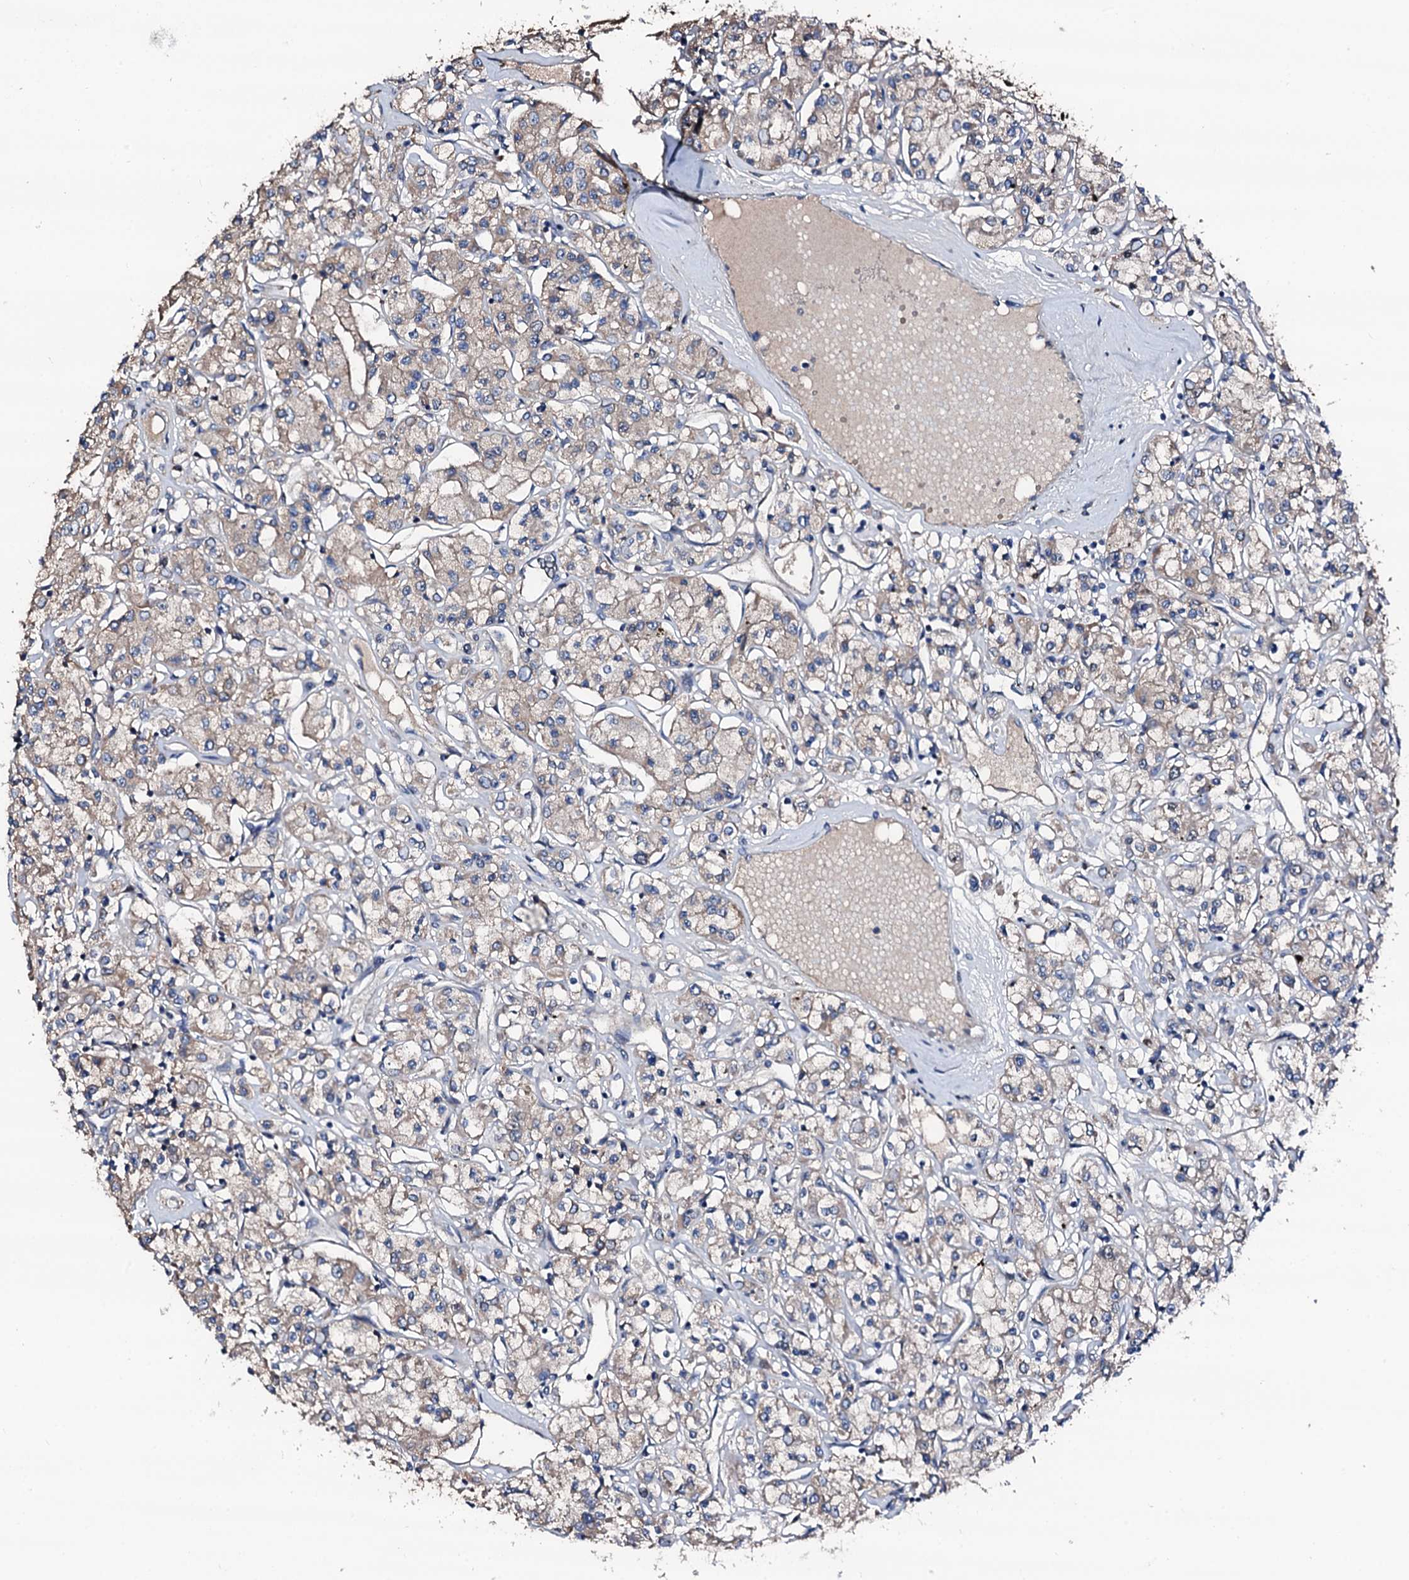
{"staining": {"intensity": "weak", "quantity": "25%-75%", "location": "cytoplasmic/membranous"}, "tissue": "renal cancer", "cell_type": "Tumor cells", "image_type": "cancer", "snomed": [{"axis": "morphology", "description": "Adenocarcinoma, NOS"}, {"axis": "topography", "description": "Kidney"}], "caption": "A photomicrograph showing weak cytoplasmic/membranous positivity in approximately 25%-75% of tumor cells in renal adenocarcinoma, as visualized by brown immunohistochemical staining.", "gene": "TRAFD1", "patient": {"sex": "female", "age": 59}}